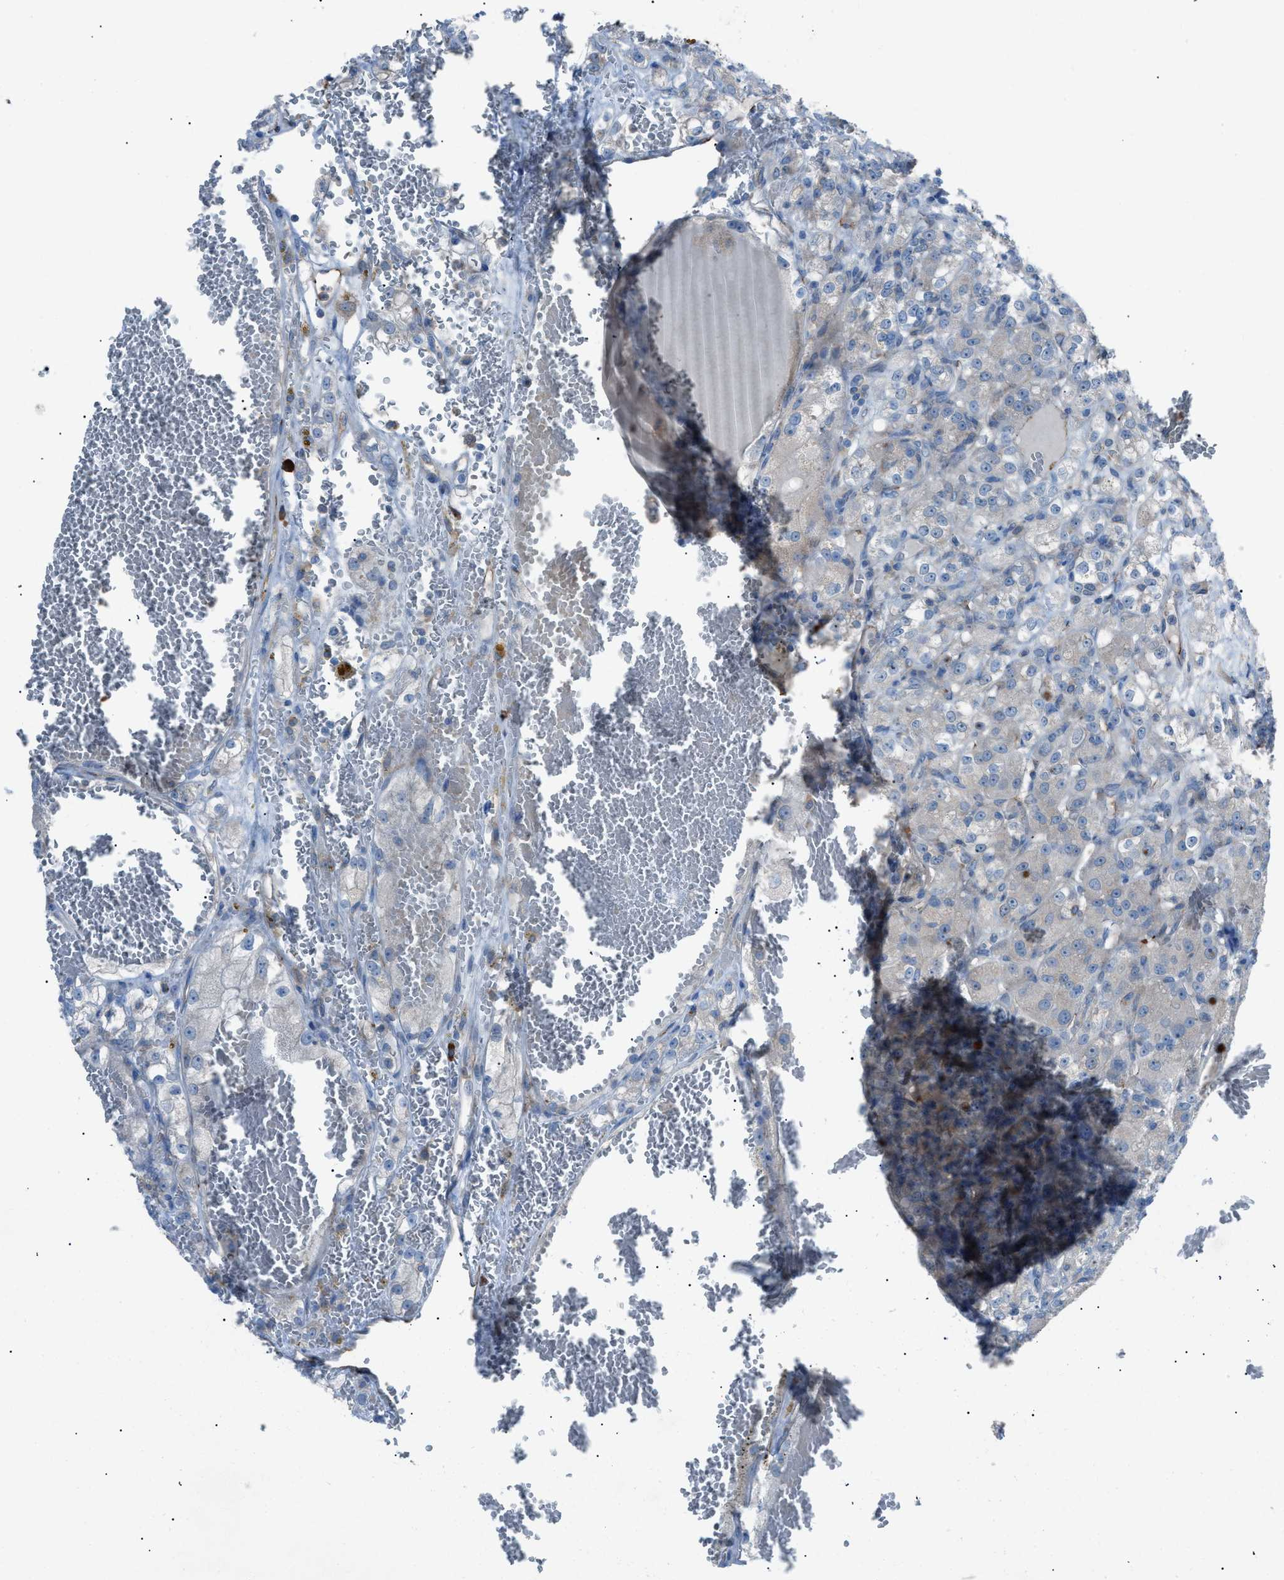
{"staining": {"intensity": "negative", "quantity": "none", "location": "none"}, "tissue": "renal cancer", "cell_type": "Tumor cells", "image_type": "cancer", "snomed": [{"axis": "morphology", "description": "Normal tissue, NOS"}, {"axis": "morphology", "description": "Adenocarcinoma, NOS"}, {"axis": "topography", "description": "Kidney"}], "caption": "Immunohistochemistry of renal adenocarcinoma shows no positivity in tumor cells.", "gene": "HEG1", "patient": {"sex": "male", "age": 61}}